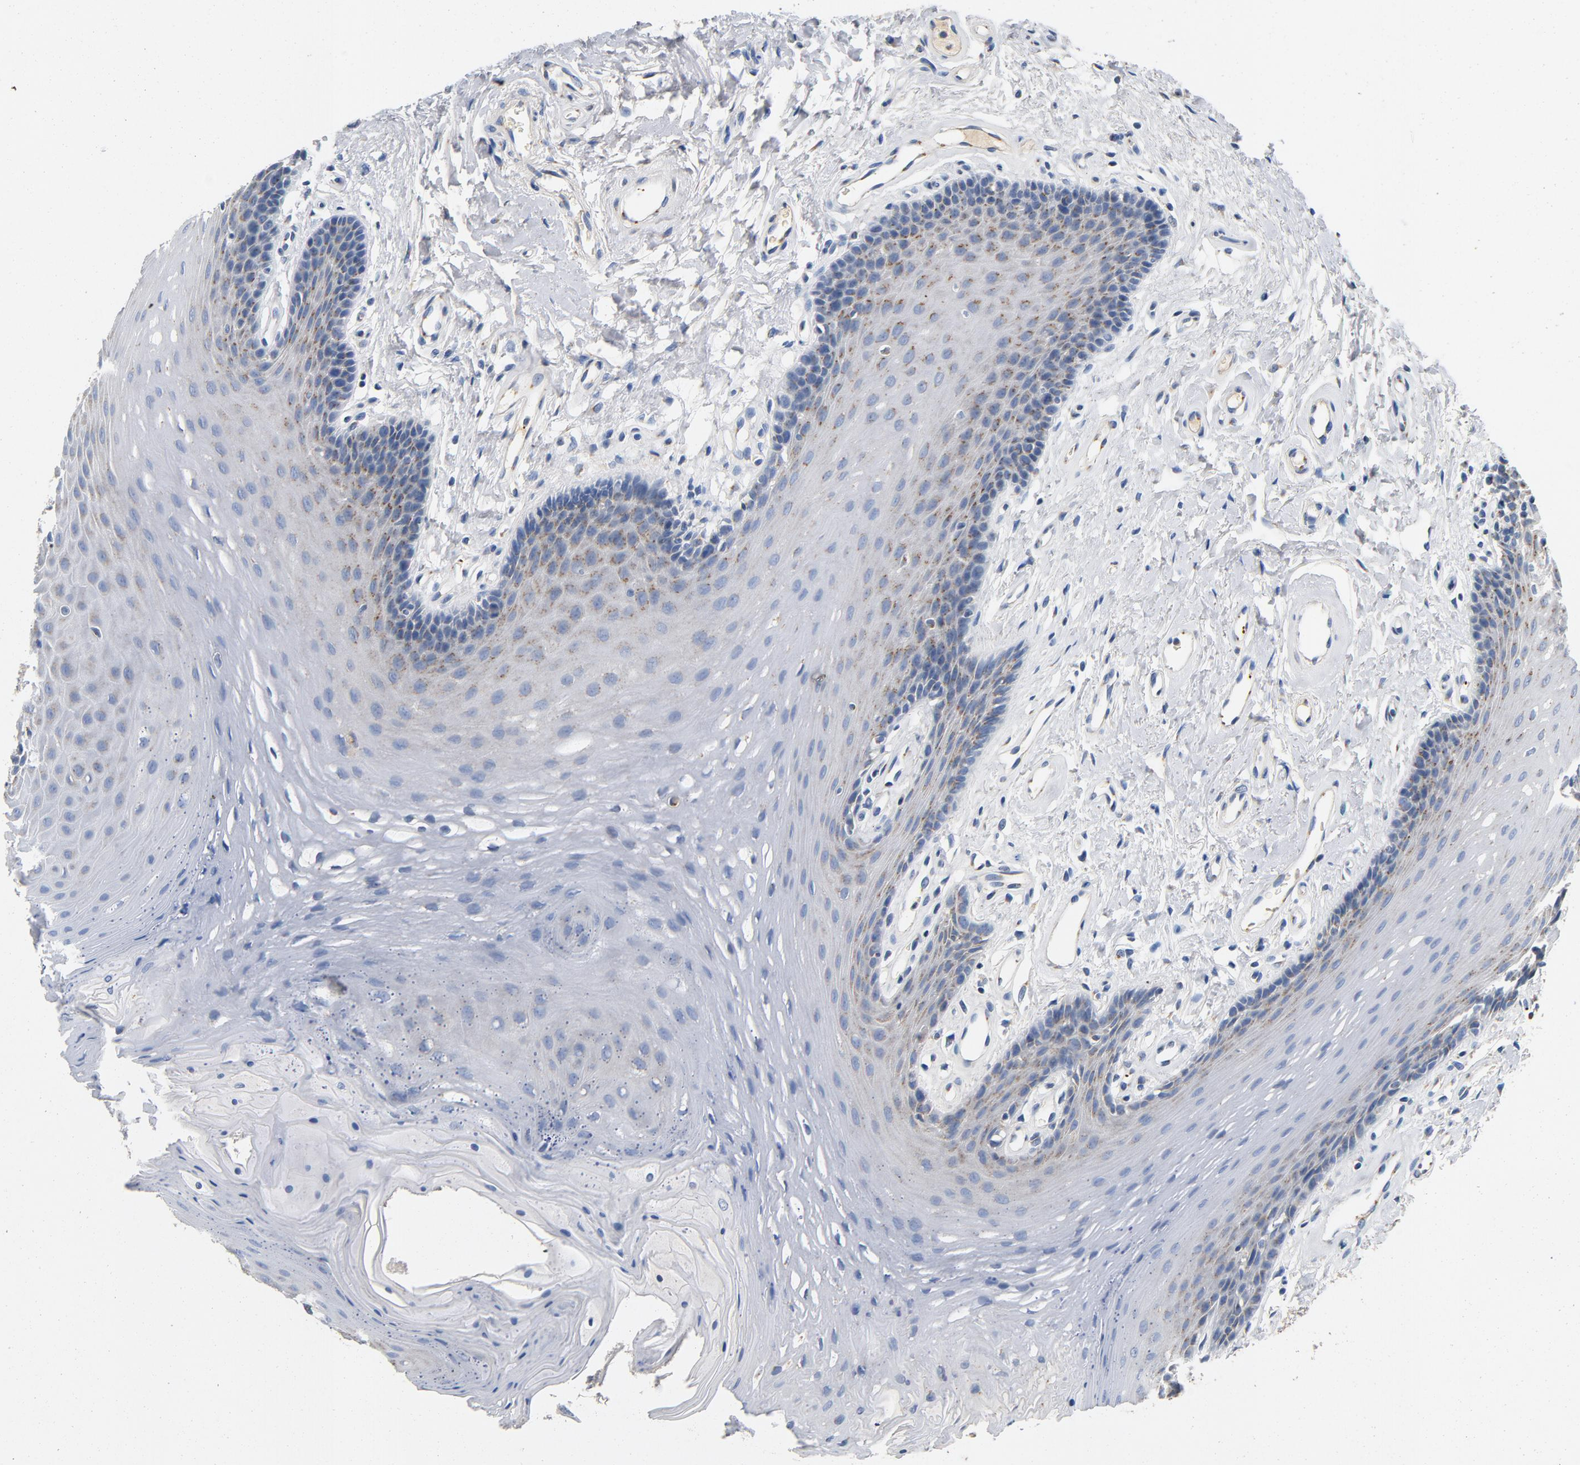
{"staining": {"intensity": "negative", "quantity": "none", "location": "none"}, "tissue": "oral mucosa", "cell_type": "Squamous epithelial cells", "image_type": "normal", "snomed": [{"axis": "morphology", "description": "Normal tissue, NOS"}, {"axis": "topography", "description": "Oral tissue"}], "caption": "Histopathology image shows no significant protein positivity in squamous epithelial cells of unremarkable oral mucosa. The staining is performed using DAB brown chromogen with nuclei counter-stained in using hematoxylin.", "gene": "LMAN2", "patient": {"sex": "male", "age": 62}}